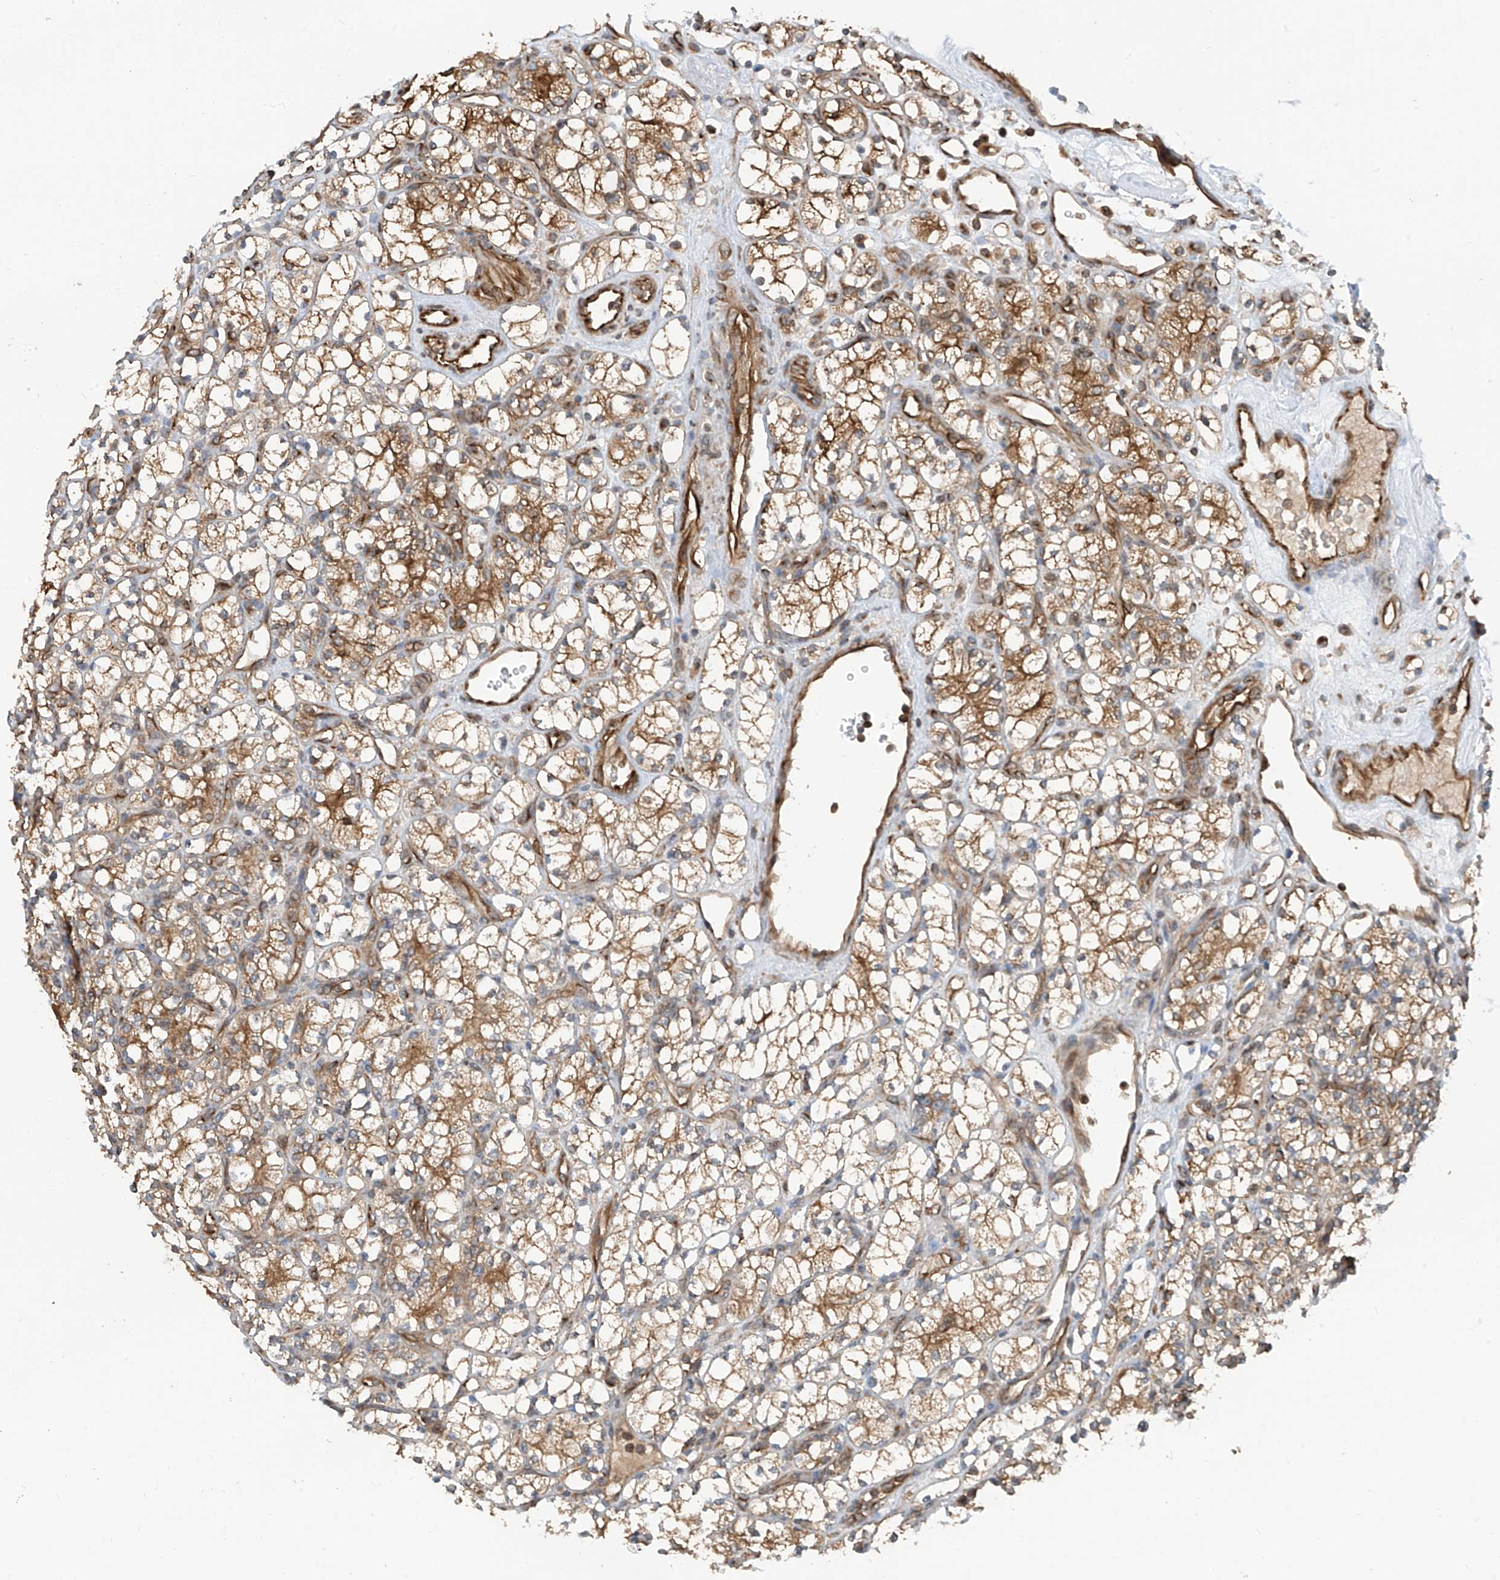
{"staining": {"intensity": "moderate", "quantity": ">75%", "location": "cytoplasmic/membranous"}, "tissue": "renal cancer", "cell_type": "Tumor cells", "image_type": "cancer", "snomed": [{"axis": "morphology", "description": "Adenocarcinoma, NOS"}, {"axis": "topography", "description": "Kidney"}], "caption": "Tumor cells exhibit moderate cytoplasmic/membranous positivity in about >75% of cells in renal cancer.", "gene": "RPAIN", "patient": {"sex": "male", "age": 77}}